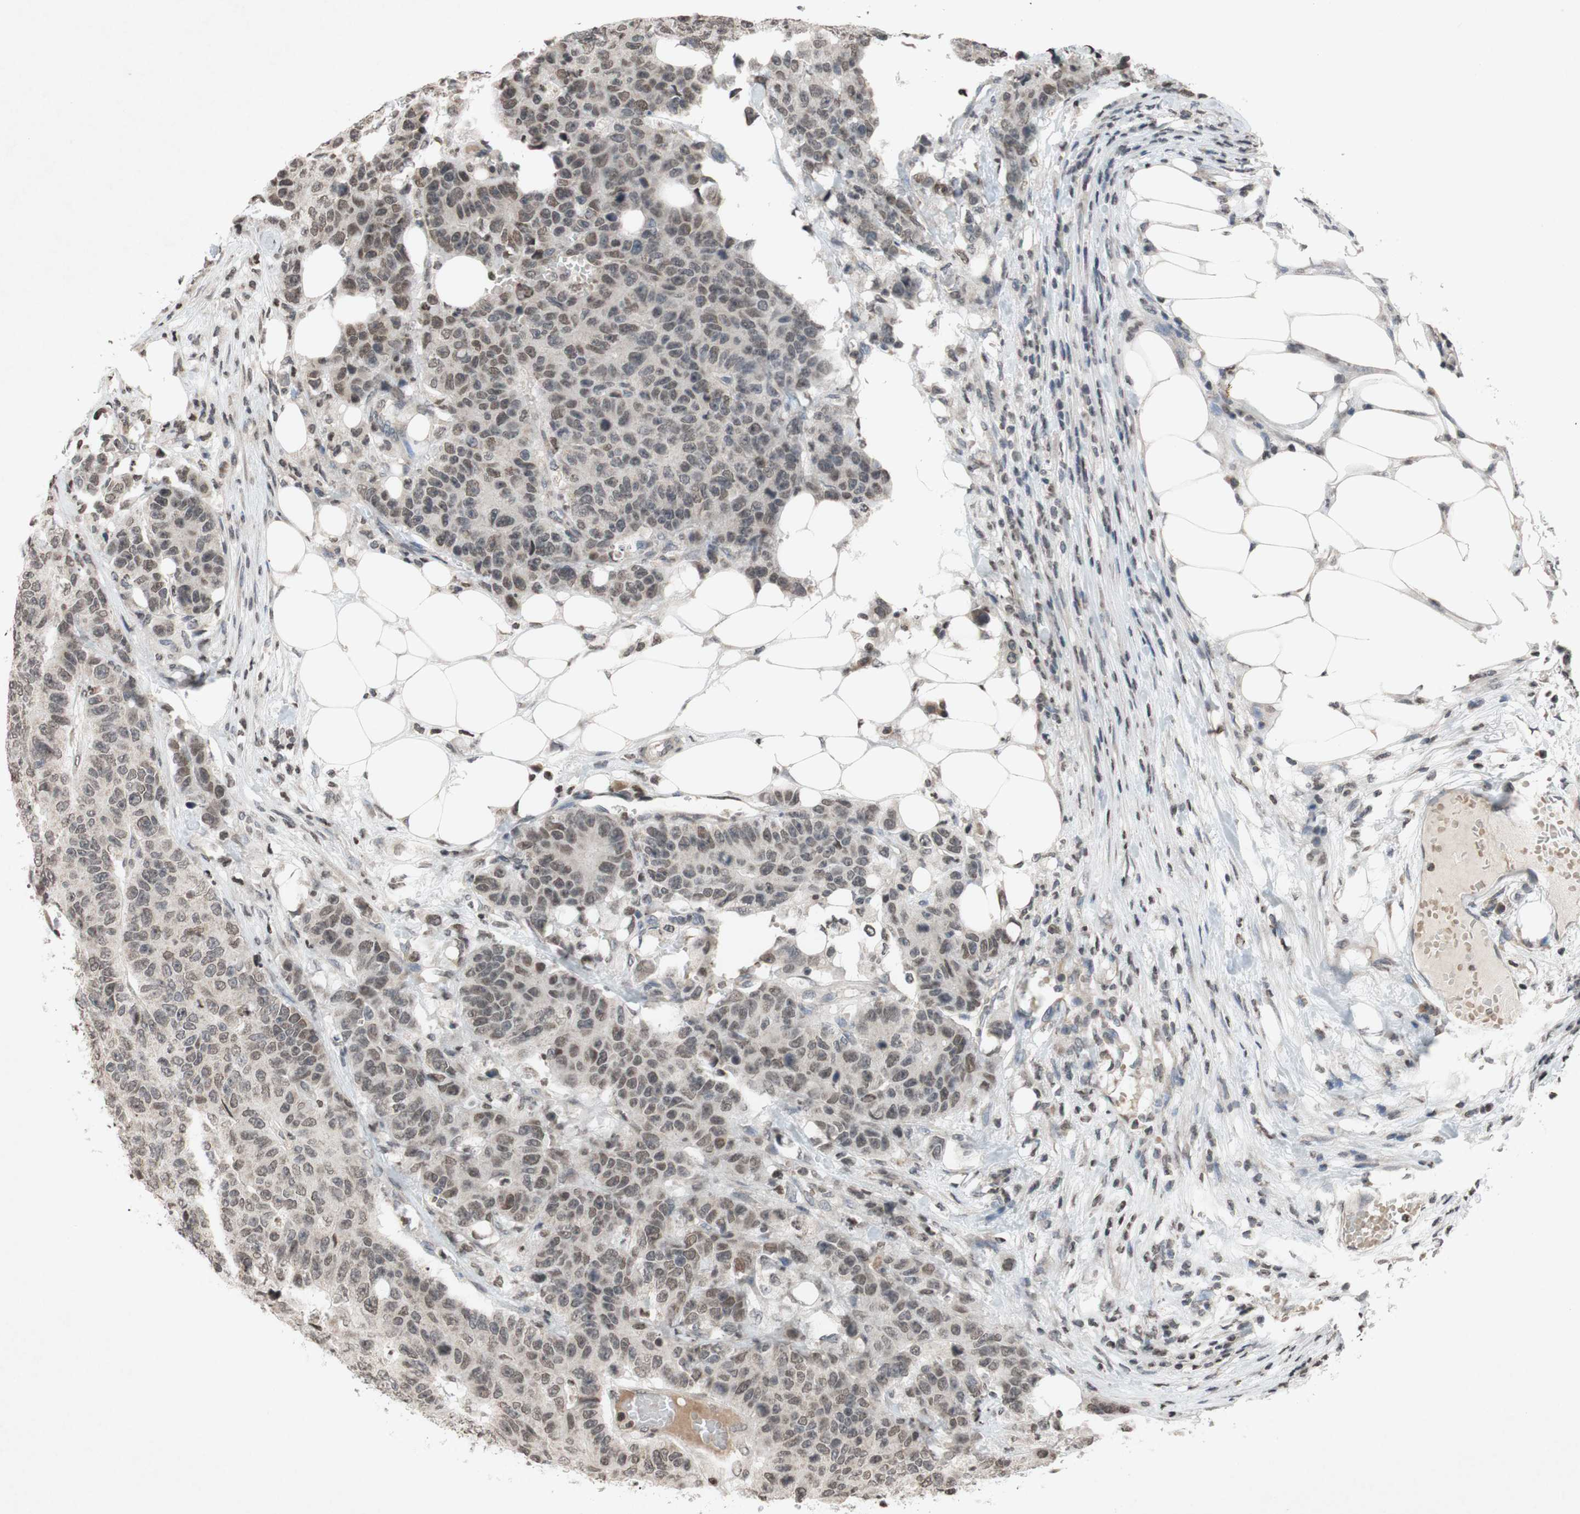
{"staining": {"intensity": "weak", "quantity": "25%-75%", "location": "nuclear"}, "tissue": "colorectal cancer", "cell_type": "Tumor cells", "image_type": "cancer", "snomed": [{"axis": "morphology", "description": "Adenocarcinoma, NOS"}, {"axis": "topography", "description": "Colon"}], "caption": "Colorectal adenocarcinoma stained for a protein shows weak nuclear positivity in tumor cells. (brown staining indicates protein expression, while blue staining denotes nuclei).", "gene": "MCM6", "patient": {"sex": "female", "age": 86}}